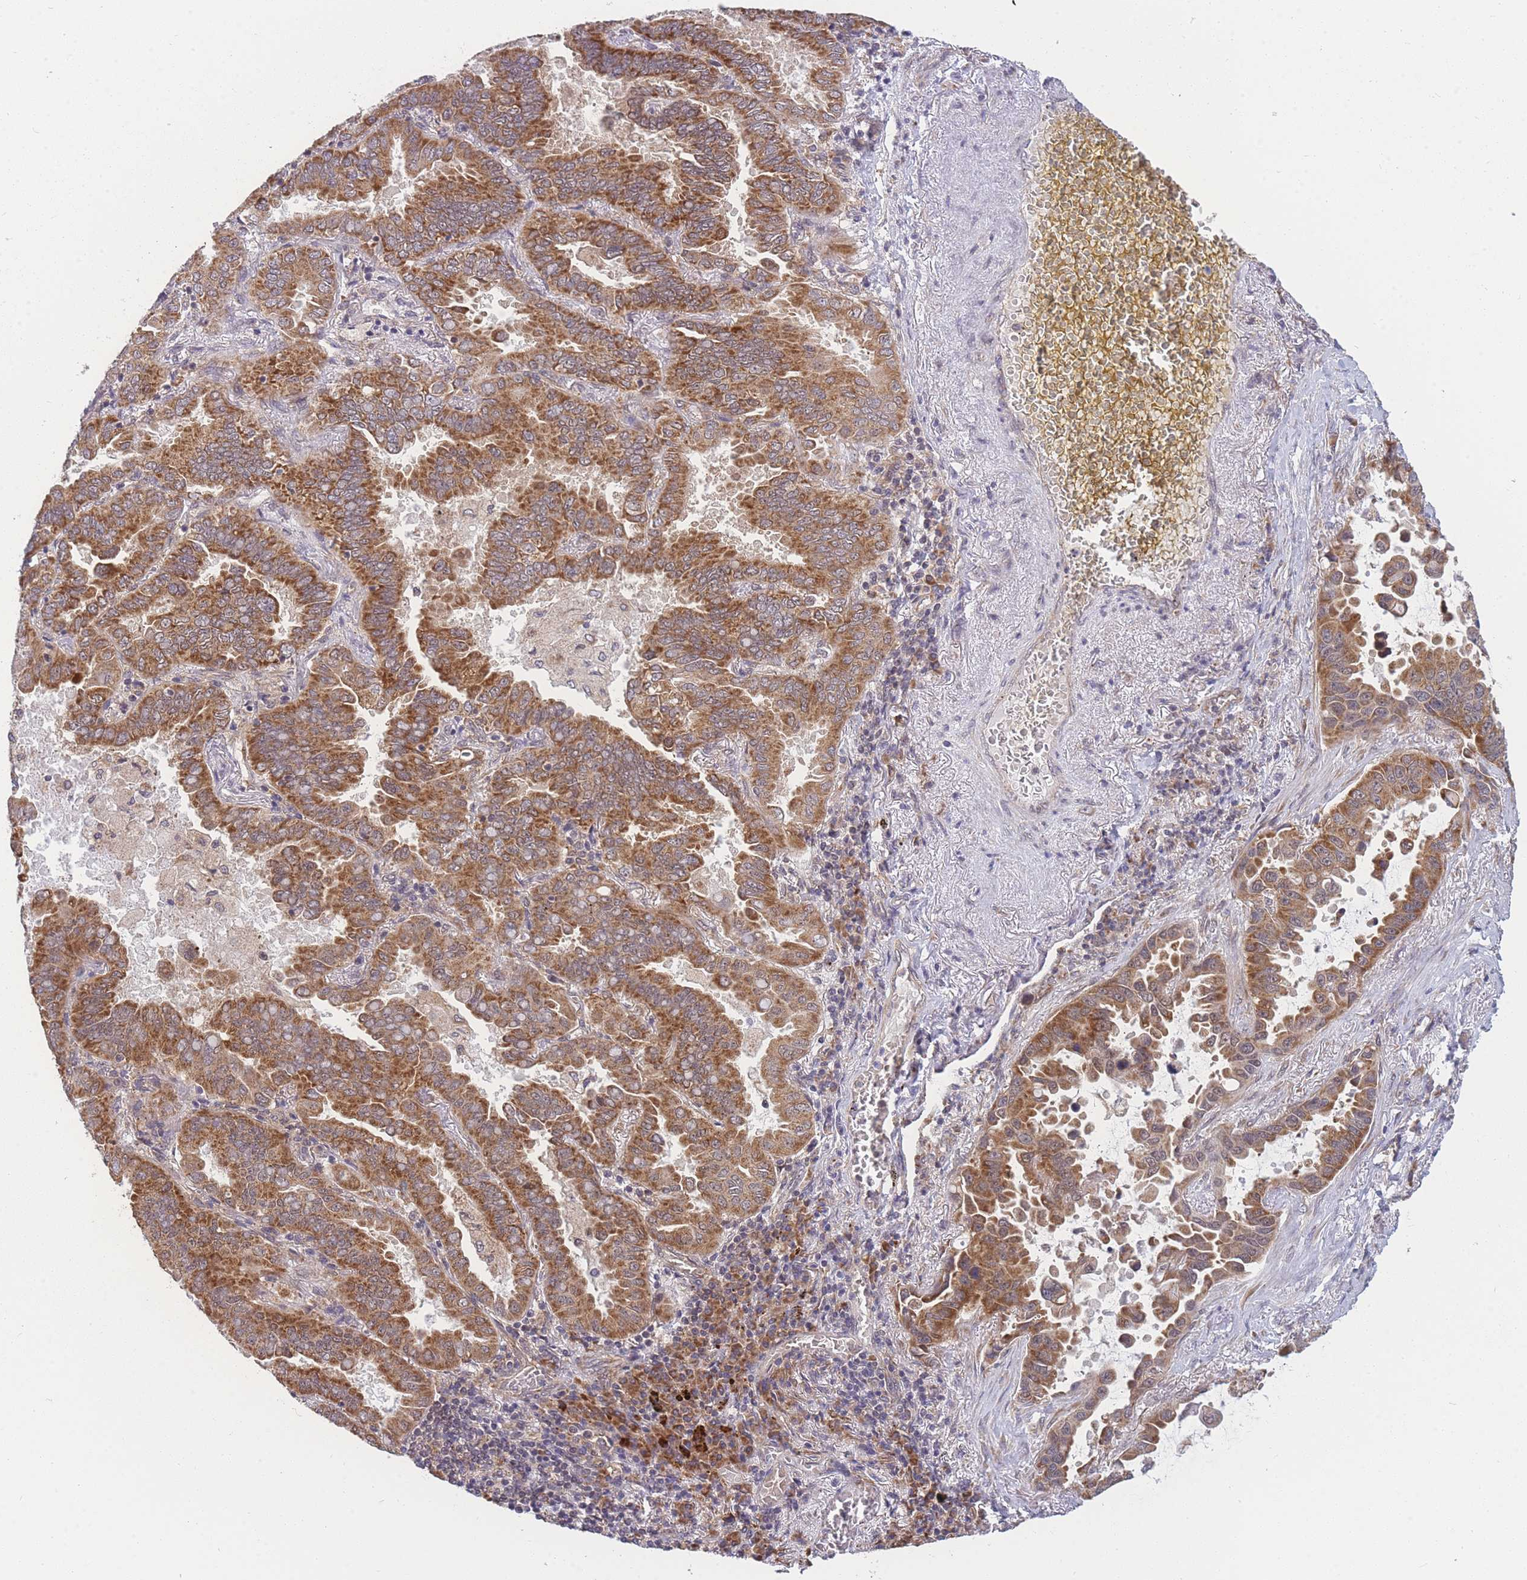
{"staining": {"intensity": "moderate", "quantity": ">75%", "location": "cytoplasmic/membranous"}, "tissue": "lung cancer", "cell_type": "Tumor cells", "image_type": "cancer", "snomed": [{"axis": "morphology", "description": "Adenocarcinoma, NOS"}, {"axis": "topography", "description": "Lung"}], "caption": "Protein positivity by immunohistochemistry (IHC) shows moderate cytoplasmic/membranous staining in approximately >75% of tumor cells in adenocarcinoma (lung).", "gene": "MRPL23", "patient": {"sex": "male", "age": 64}}